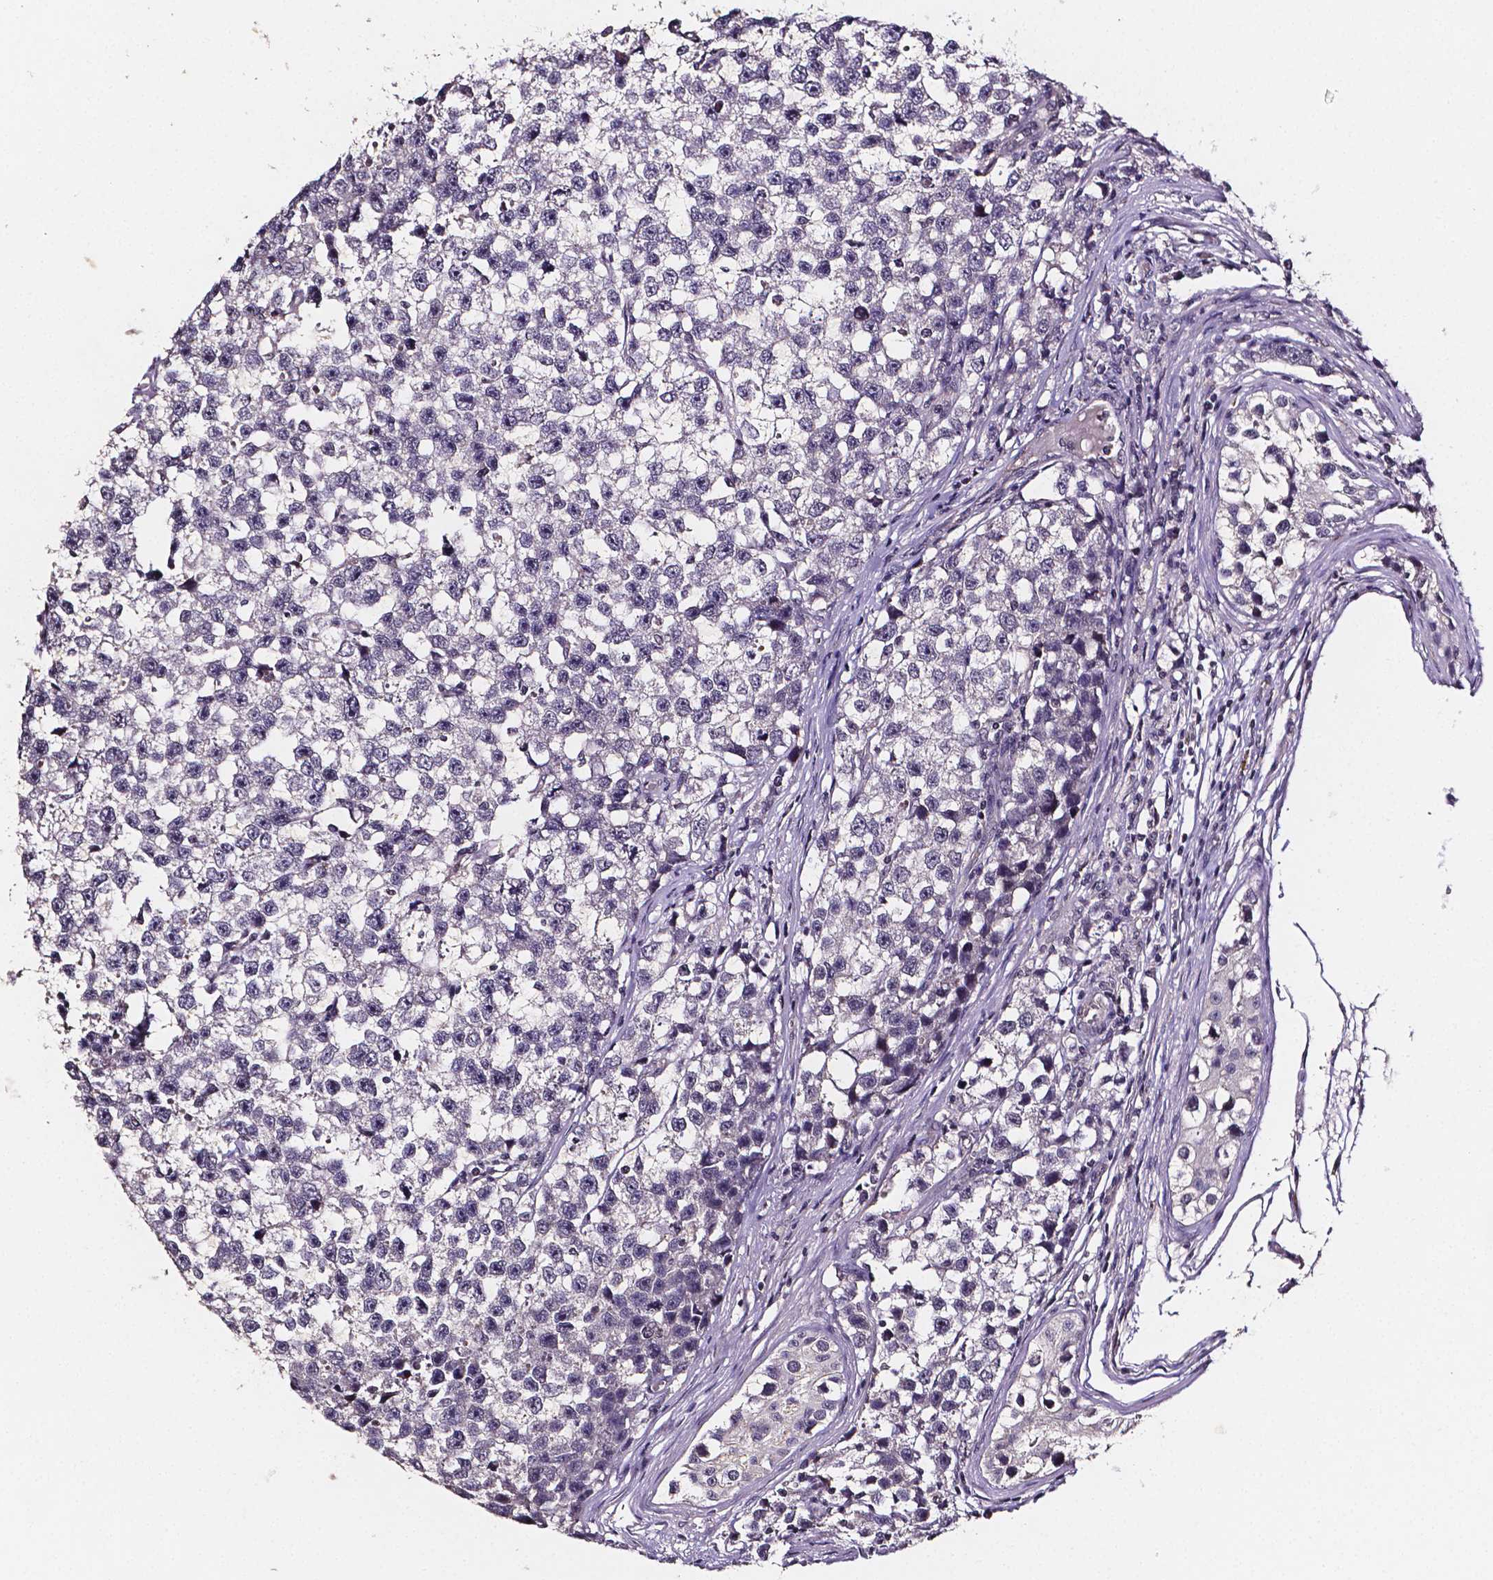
{"staining": {"intensity": "negative", "quantity": "none", "location": "none"}, "tissue": "testis cancer", "cell_type": "Tumor cells", "image_type": "cancer", "snomed": [{"axis": "morphology", "description": "Seminoma, NOS"}, {"axis": "topography", "description": "Testis"}], "caption": "Tumor cells show no significant protein positivity in testis cancer. (DAB (3,3'-diaminobenzidine) immunohistochemistry, high magnification).", "gene": "NRGN", "patient": {"sex": "male", "age": 26}}